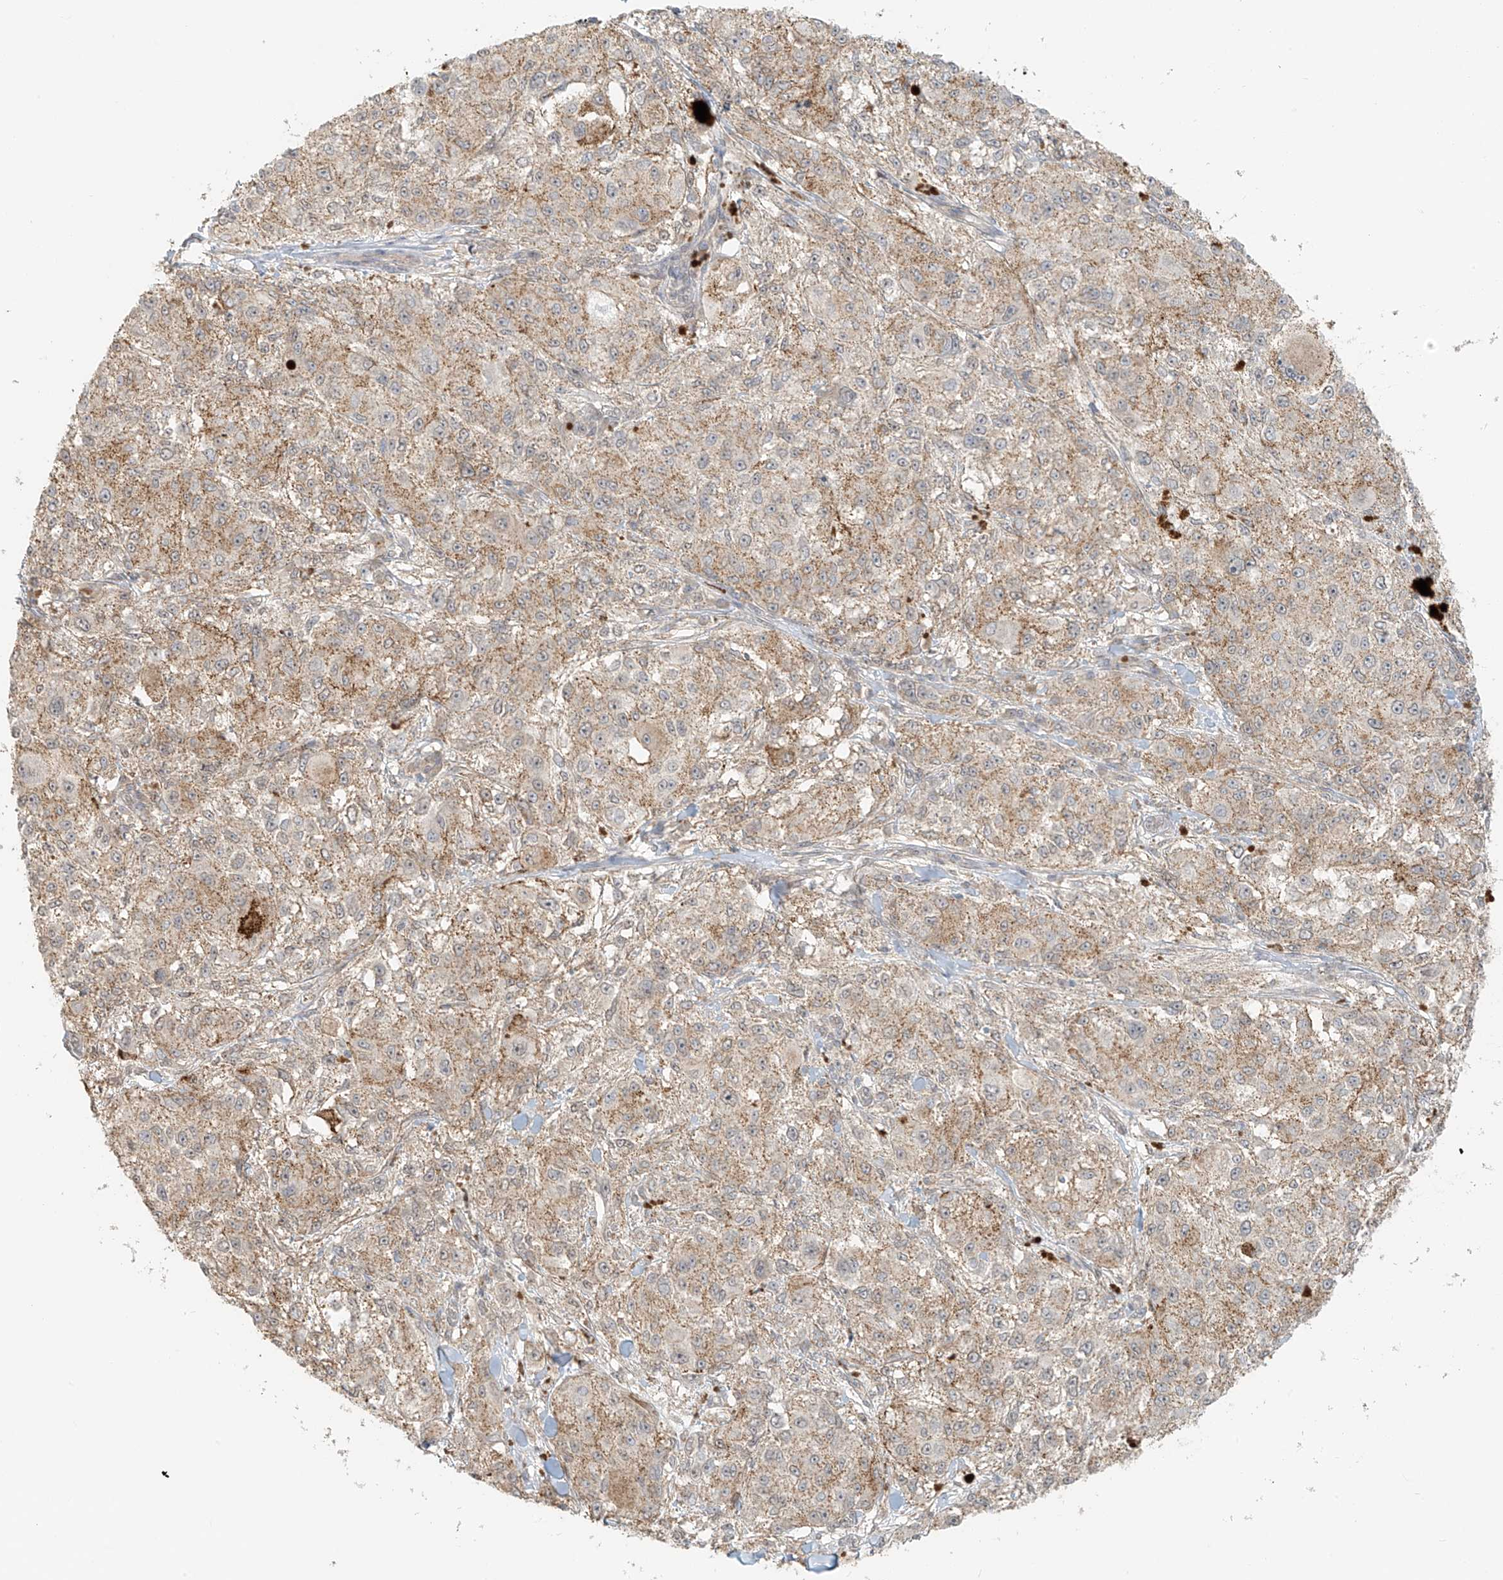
{"staining": {"intensity": "weak", "quantity": ">75%", "location": "cytoplasmic/membranous"}, "tissue": "melanoma", "cell_type": "Tumor cells", "image_type": "cancer", "snomed": [{"axis": "morphology", "description": "Necrosis, NOS"}, {"axis": "morphology", "description": "Malignant melanoma, NOS"}, {"axis": "topography", "description": "Skin"}], "caption": "High-magnification brightfield microscopy of malignant melanoma stained with DAB (brown) and counterstained with hematoxylin (blue). tumor cells exhibit weak cytoplasmic/membranous positivity is identified in about>75% of cells. (DAB = brown stain, brightfield microscopy at high magnification).", "gene": "ABCD1", "patient": {"sex": "female", "age": 87}}